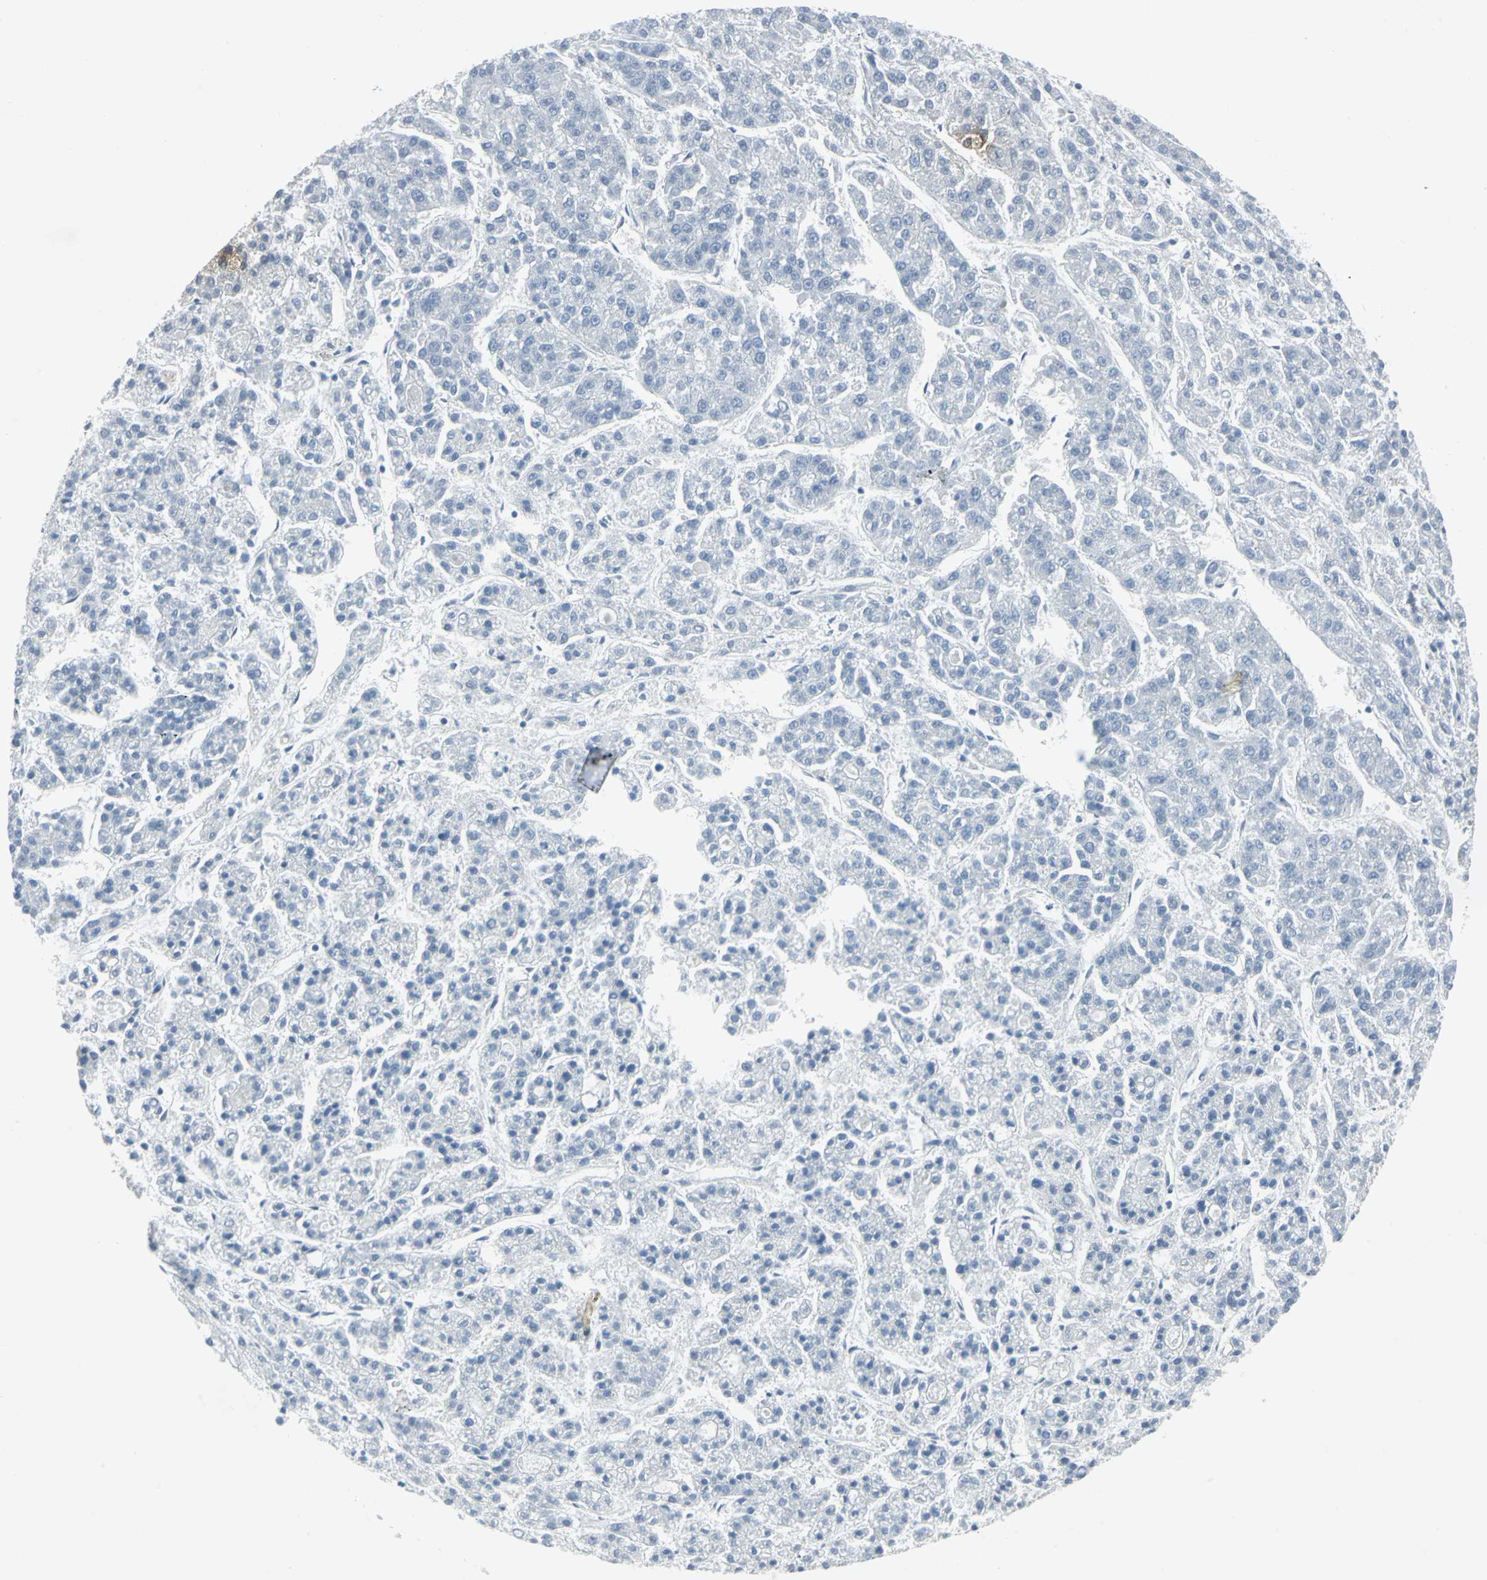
{"staining": {"intensity": "negative", "quantity": "none", "location": "none"}, "tissue": "liver cancer", "cell_type": "Tumor cells", "image_type": "cancer", "snomed": [{"axis": "morphology", "description": "Carcinoma, Hepatocellular, NOS"}, {"axis": "topography", "description": "Liver"}], "caption": "This image is of liver cancer (hepatocellular carcinoma) stained with immunohistochemistry to label a protein in brown with the nuclei are counter-stained blue. There is no positivity in tumor cells.", "gene": "MEIS2", "patient": {"sex": "male", "age": 70}}